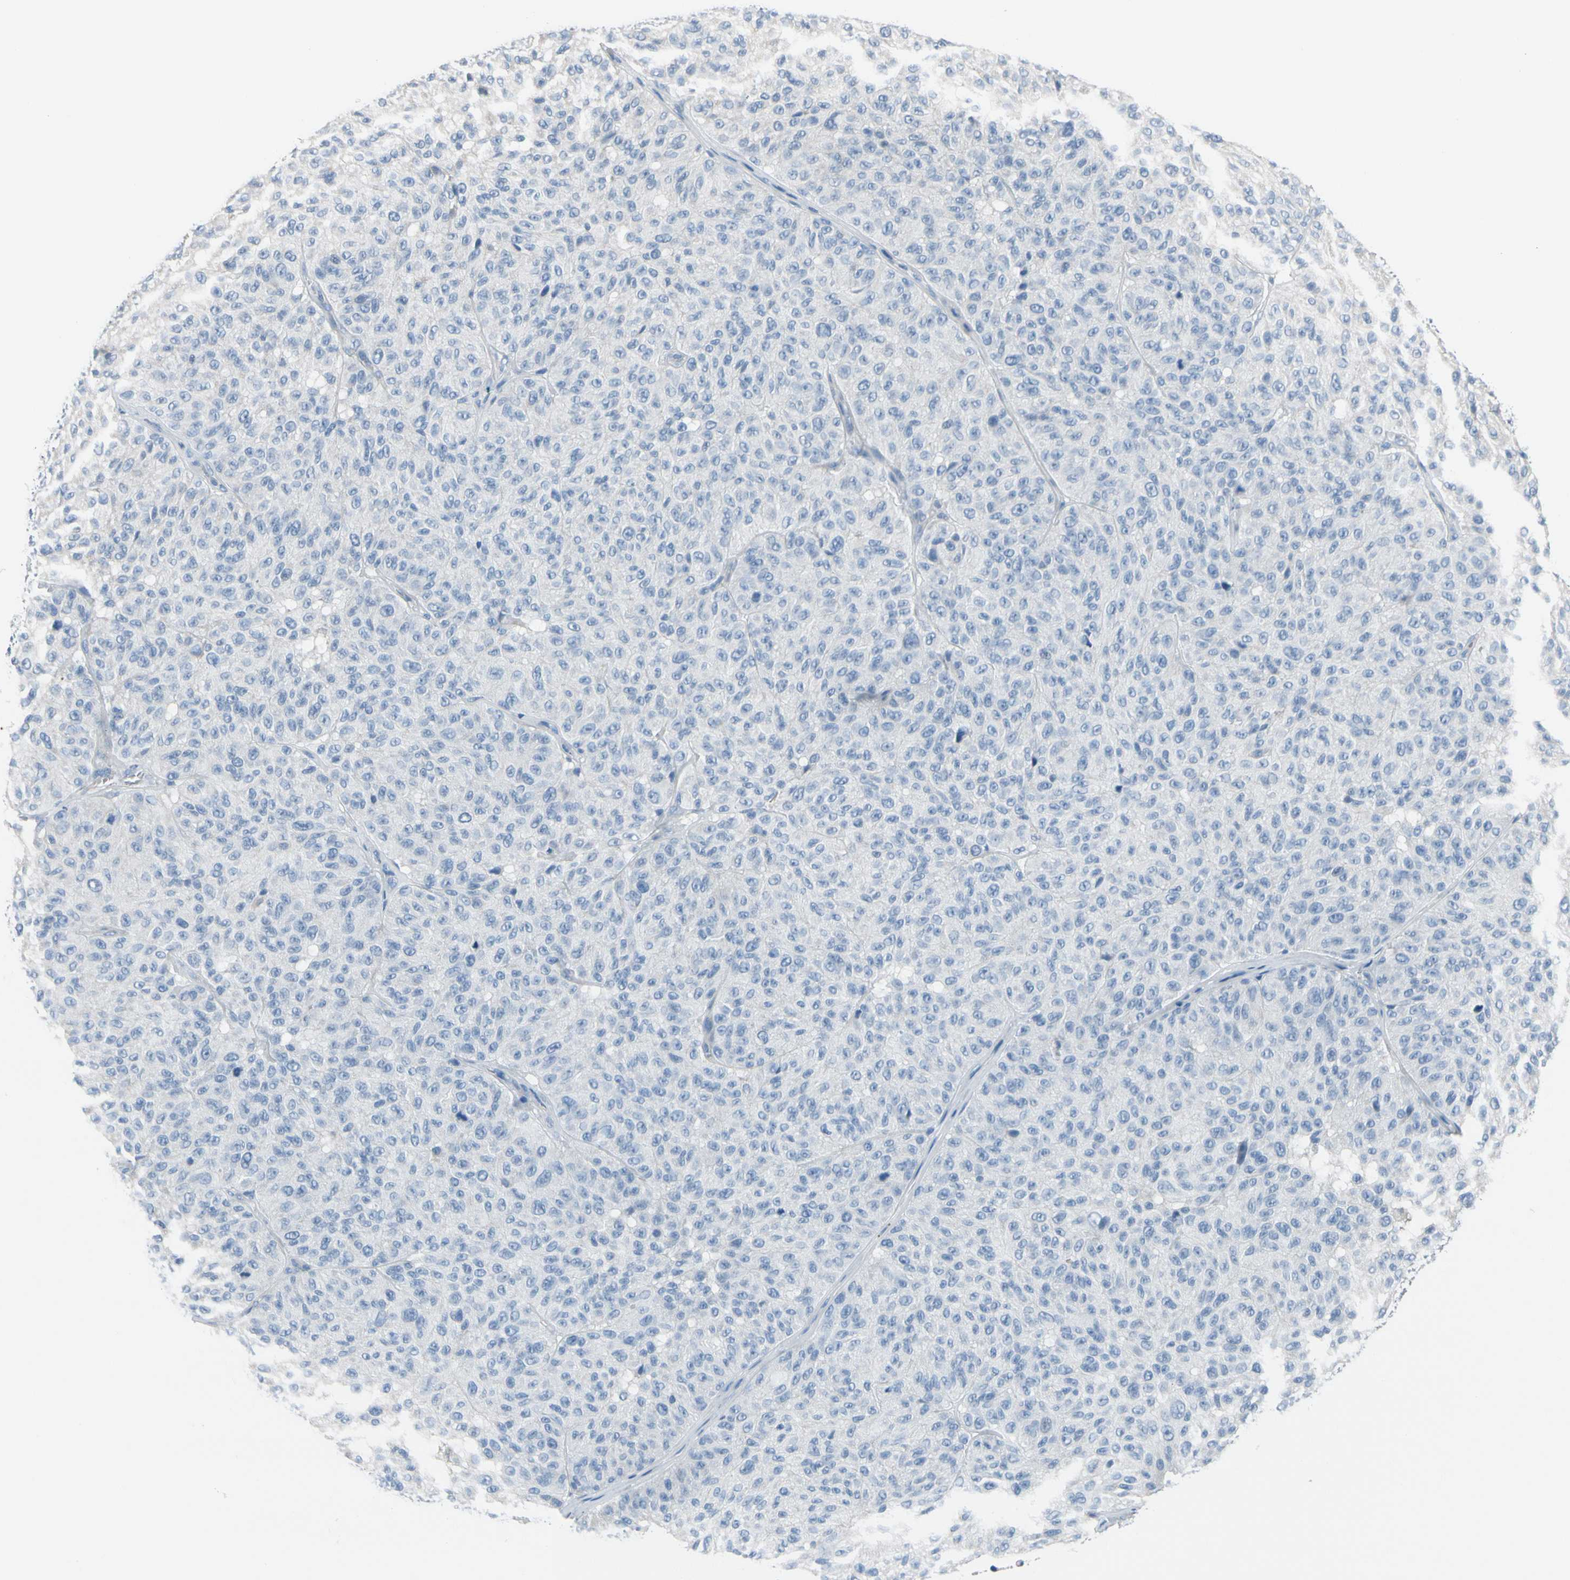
{"staining": {"intensity": "negative", "quantity": "none", "location": "none"}, "tissue": "melanoma", "cell_type": "Tumor cells", "image_type": "cancer", "snomed": [{"axis": "morphology", "description": "Malignant melanoma, NOS"}, {"axis": "topography", "description": "Skin"}], "caption": "This is an immunohistochemistry image of human melanoma. There is no positivity in tumor cells.", "gene": "MUC5B", "patient": {"sex": "female", "age": 46}}